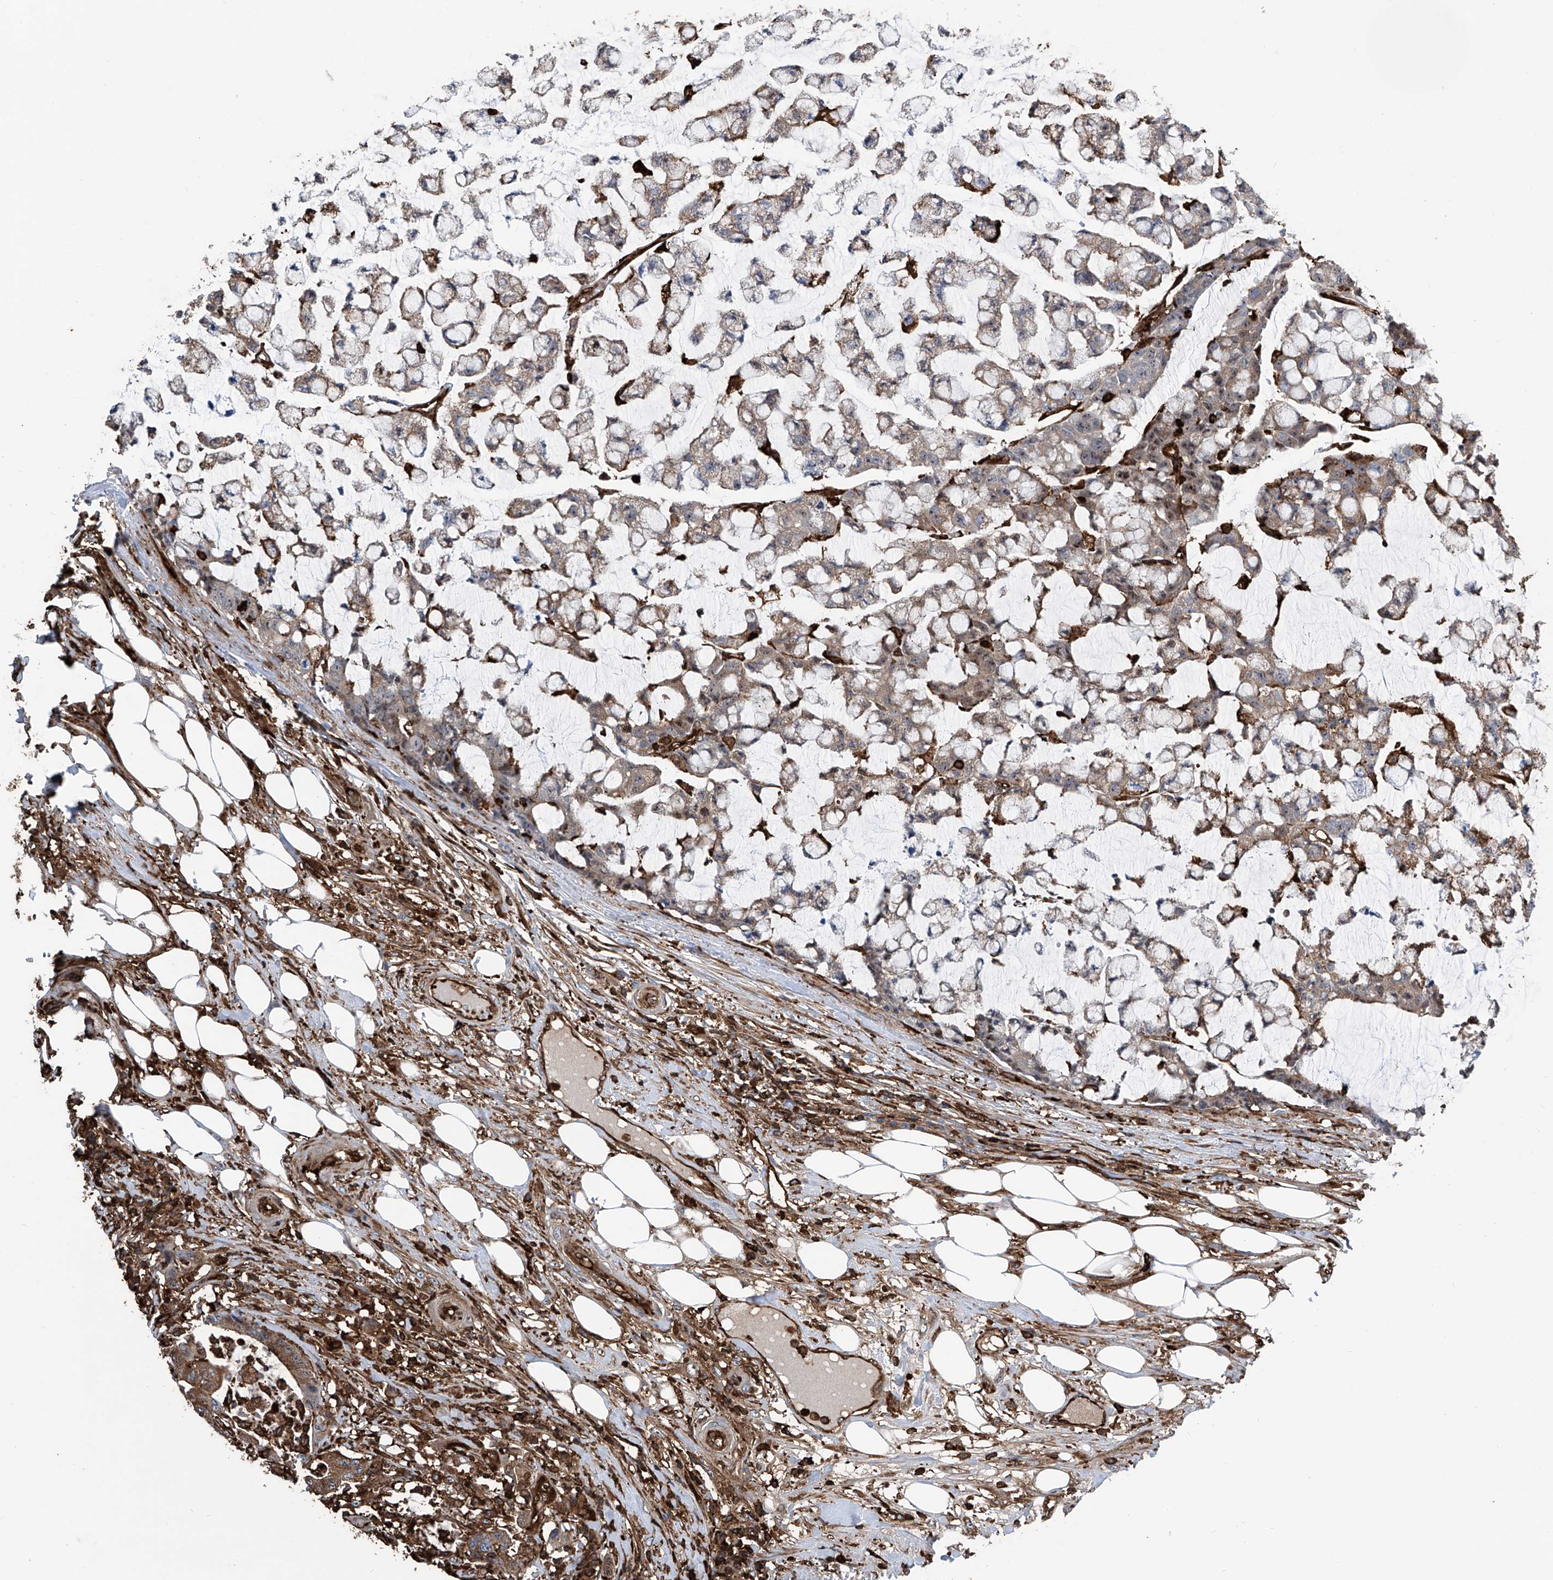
{"staining": {"intensity": "weak", "quantity": "25%-75%", "location": "cytoplasmic/membranous"}, "tissue": "colorectal cancer", "cell_type": "Tumor cells", "image_type": "cancer", "snomed": [{"axis": "morphology", "description": "Adenocarcinoma, NOS"}, {"axis": "topography", "description": "Colon"}], "caption": "This histopathology image demonstrates immunohistochemistry staining of adenocarcinoma (colorectal), with low weak cytoplasmic/membranous staining in approximately 25%-75% of tumor cells.", "gene": "ZNF484", "patient": {"sex": "female", "age": 84}}